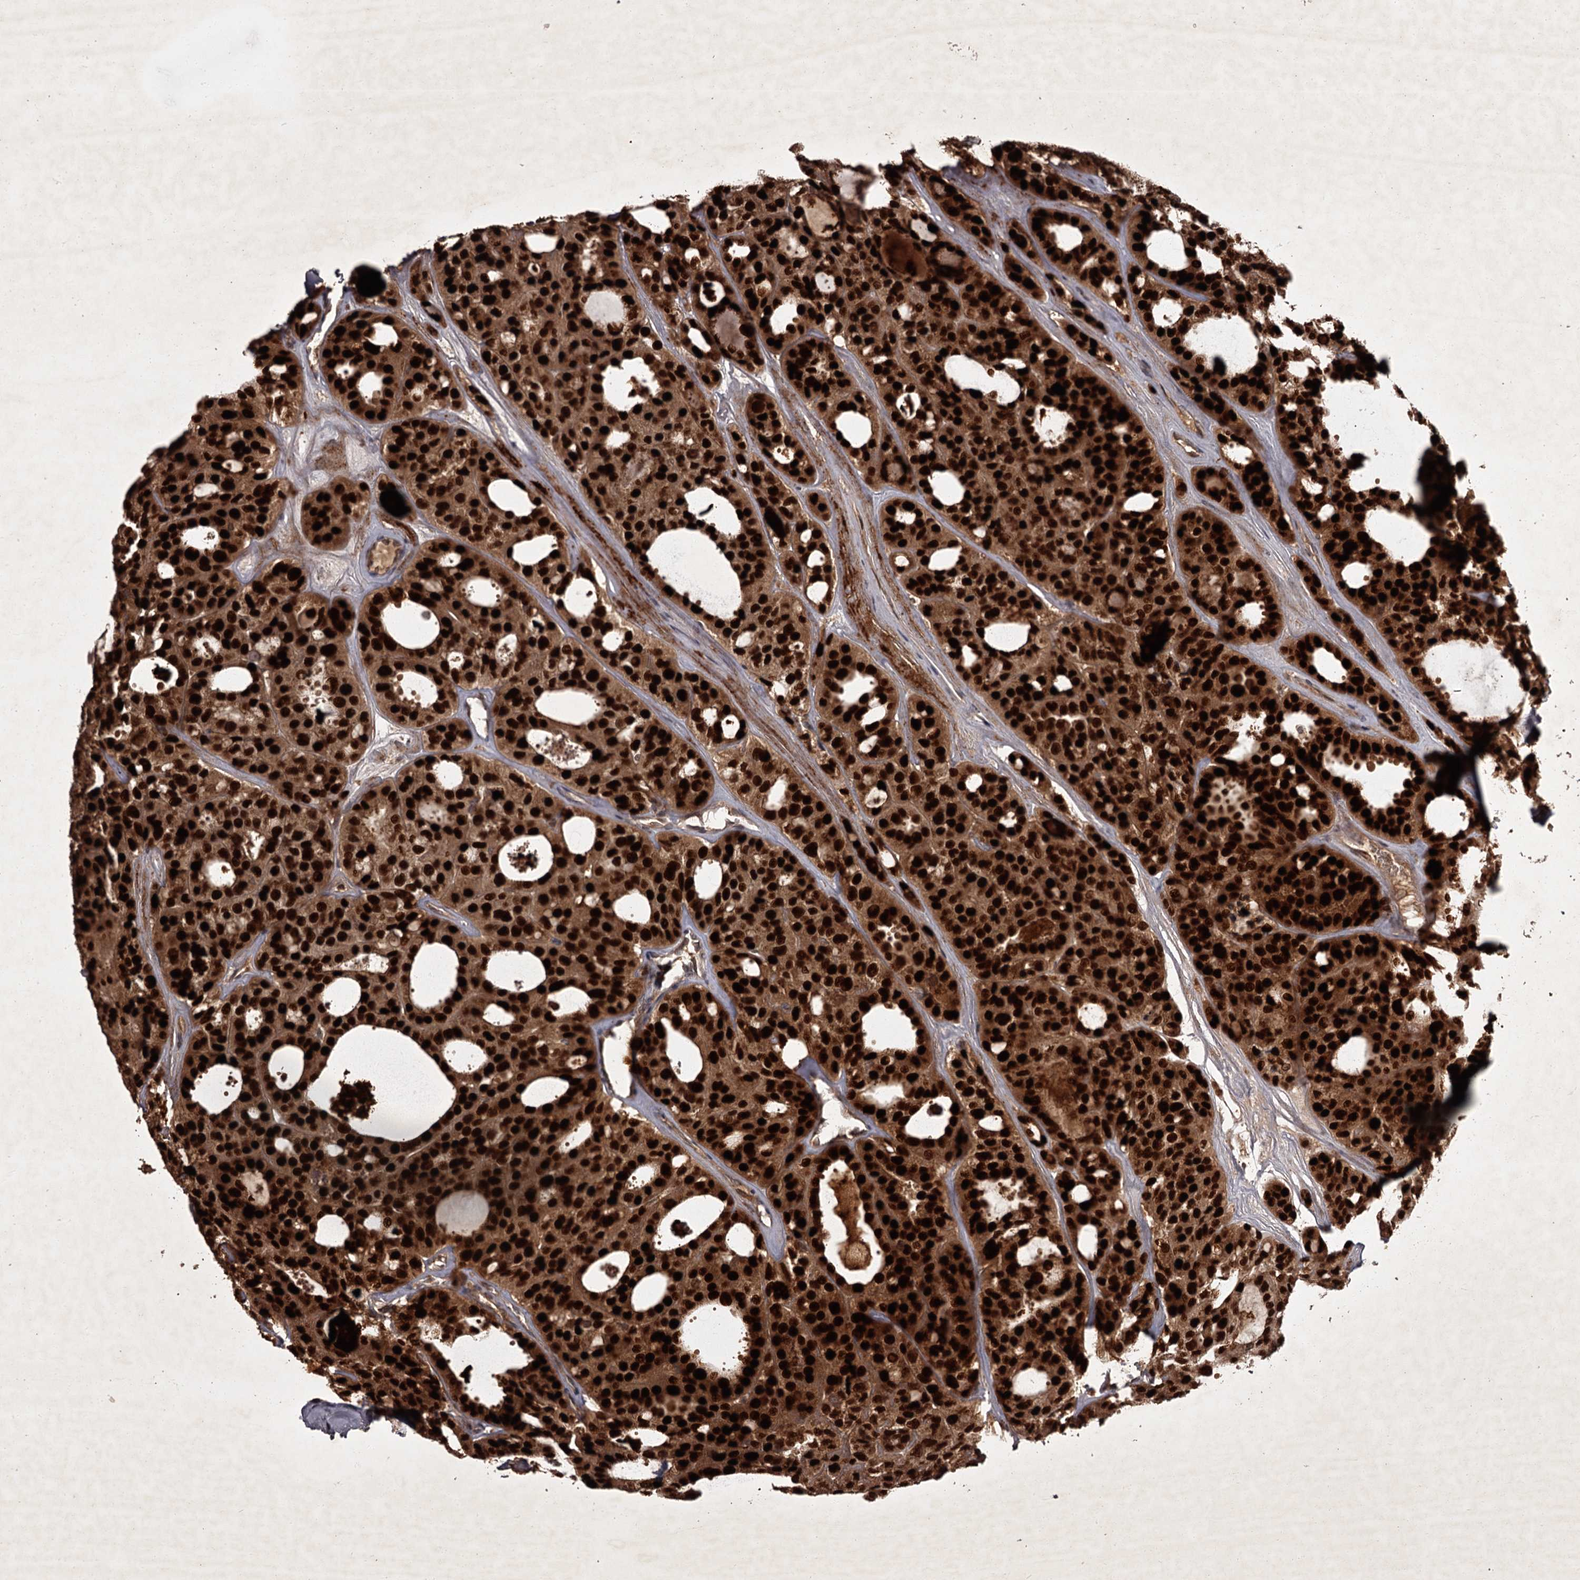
{"staining": {"intensity": "strong", "quantity": ">75%", "location": "cytoplasmic/membranous,nuclear"}, "tissue": "thyroid cancer", "cell_type": "Tumor cells", "image_type": "cancer", "snomed": [{"axis": "morphology", "description": "Follicular adenoma carcinoma, NOS"}, {"axis": "topography", "description": "Thyroid gland"}], "caption": "Thyroid follicular adenoma carcinoma was stained to show a protein in brown. There is high levels of strong cytoplasmic/membranous and nuclear expression in approximately >75% of tumor cells.", "gene": "TBC1D23", "patient": {"sex": "male", "age": 75}}